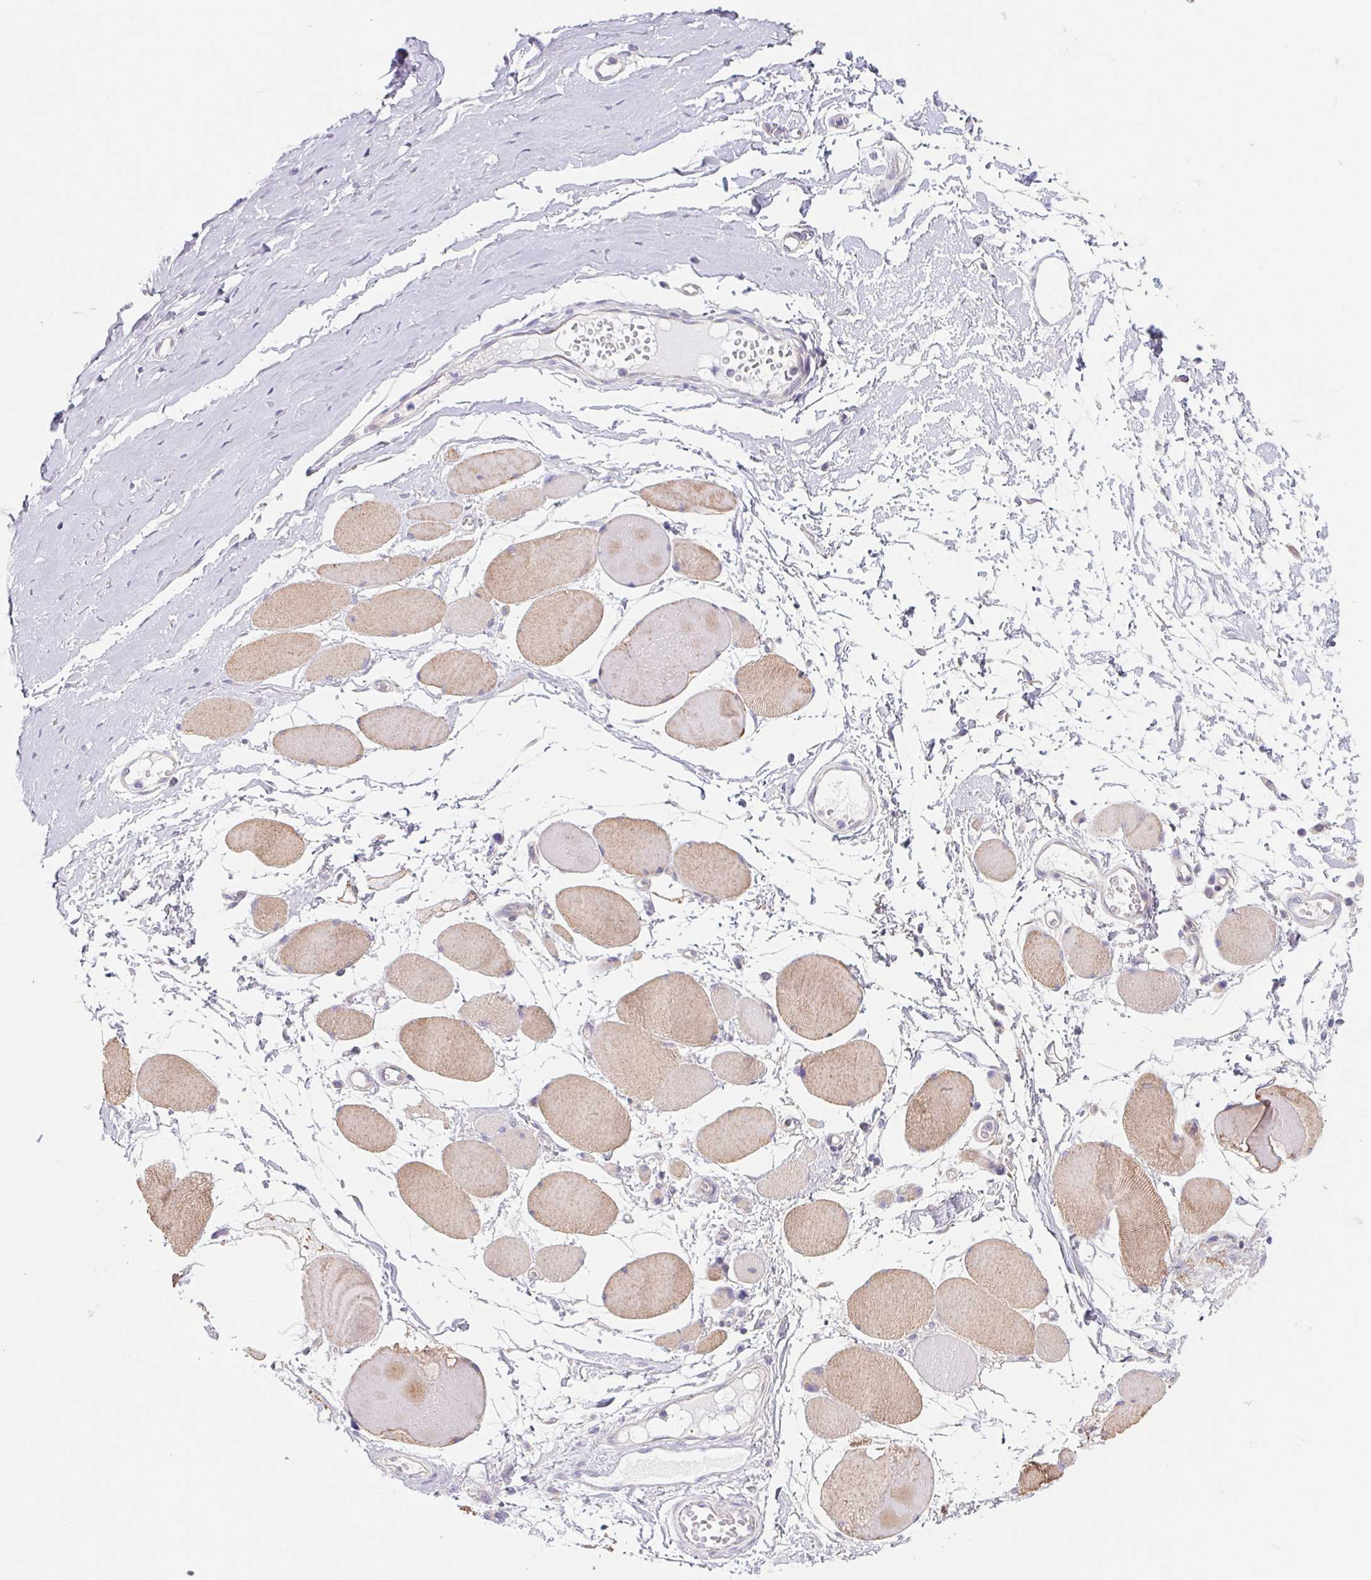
{"staining": {"intensity": "weak", "quantity": "25%-75%", "location": "cytoplasmic/membranous"}, "tissue": "skeletal muscle", "cell_type": "Myocytes", "image_type": "normal", "snomed": [{"axis": "morphology", "description": "Normal tissue, NOS"}, {"axis": "topography", "description": "Skeletal muscle"}], "caption": "Immunohistochemistry (IHC) photomicrograph of unremarkable human skeletal muscle stained for a protein (brown), which reveals low levels of weak cytoplasmic/membranous staining in approximately 25%-75% of myocytes.", "gene": "CTNND2", "patient": {"sex": "female", "age": 75}}